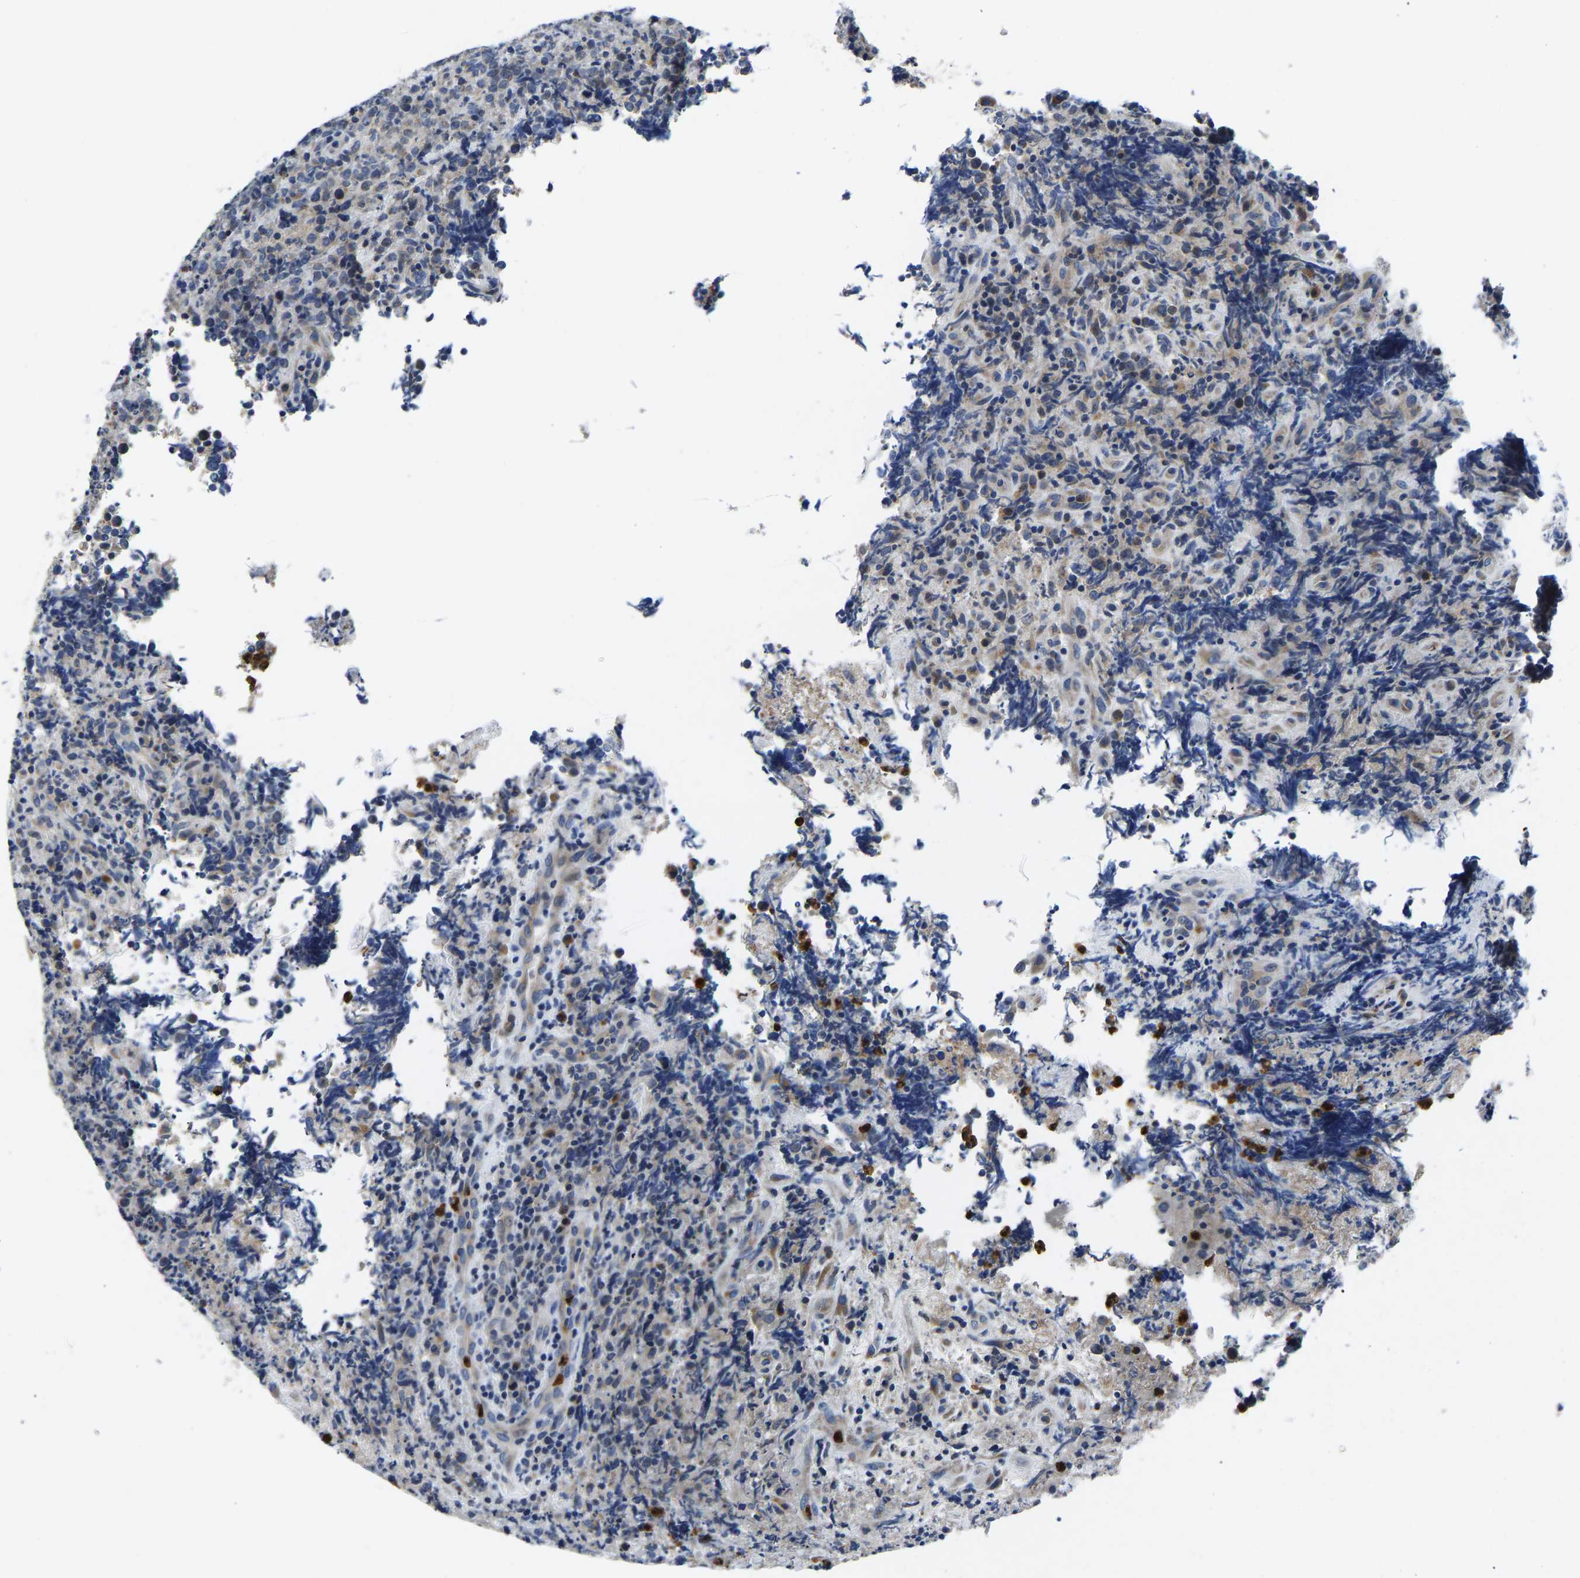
{"staining": {"intensity": "negative", "quantity": "none", "location": "none"}, "tissue": "lymphoma", "cell_type": "Tumor cells", "image_type": "cancer", "snomed": [{"axis": "morphology", "description": "Malignant lymphoma, non-Hodgkin's type, High grade"}, {"axis": "topography", "description": "Tonsil"}], "caption": "This micrograph is of high-grade malignant lymphoma, non-Hodgkin's type stained with immunohistochemistry (IHC) to label a protein in brown with the nuclei are counter-stained blue. There is no staining in tumor cells.", "gene": "TOR1B", "patient": {"sex": "female", "age": 36}}